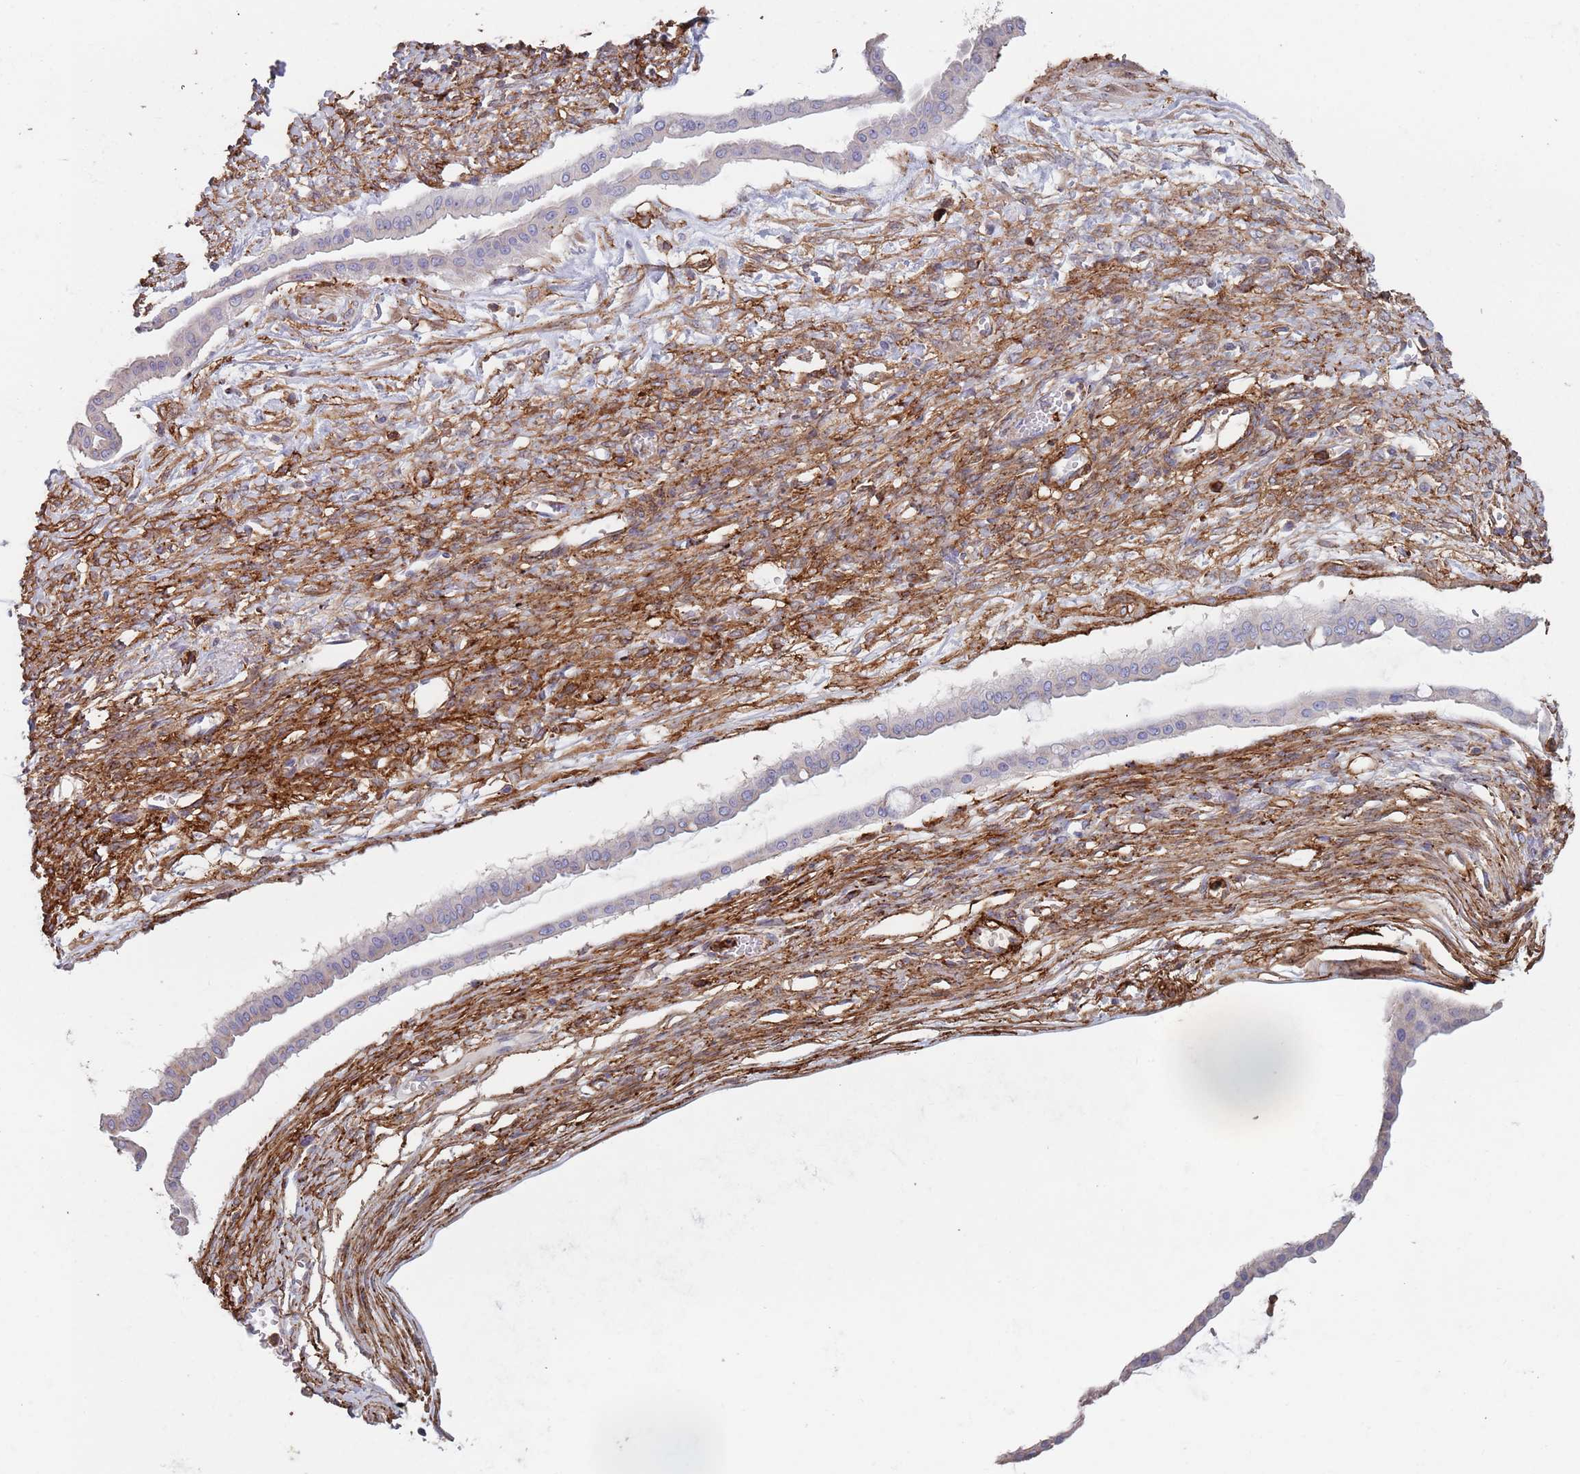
{"staining": {"intensity": "negative", "quantity": "none", "location": "none"}, "tissue": "ovarian cancer", "cell_type": "Tumor cells", "image_type": "cancer", "snomed": [{"axis": "morphology", "description": "Cystadenocarcinoma, mucinous, NOS"}, {"axis": "topography", "description": "Ovary"}], "caption": "This micrograph is of mucinous cystadenocarcinoma (ovarian) stained with immunohistochemistry to label a protein in brown with the nuclei are counter-stained blue. There is no expression in tumor cells.", "gene": "RNF144A", "patient": {"sex": "female", "age": 73}}